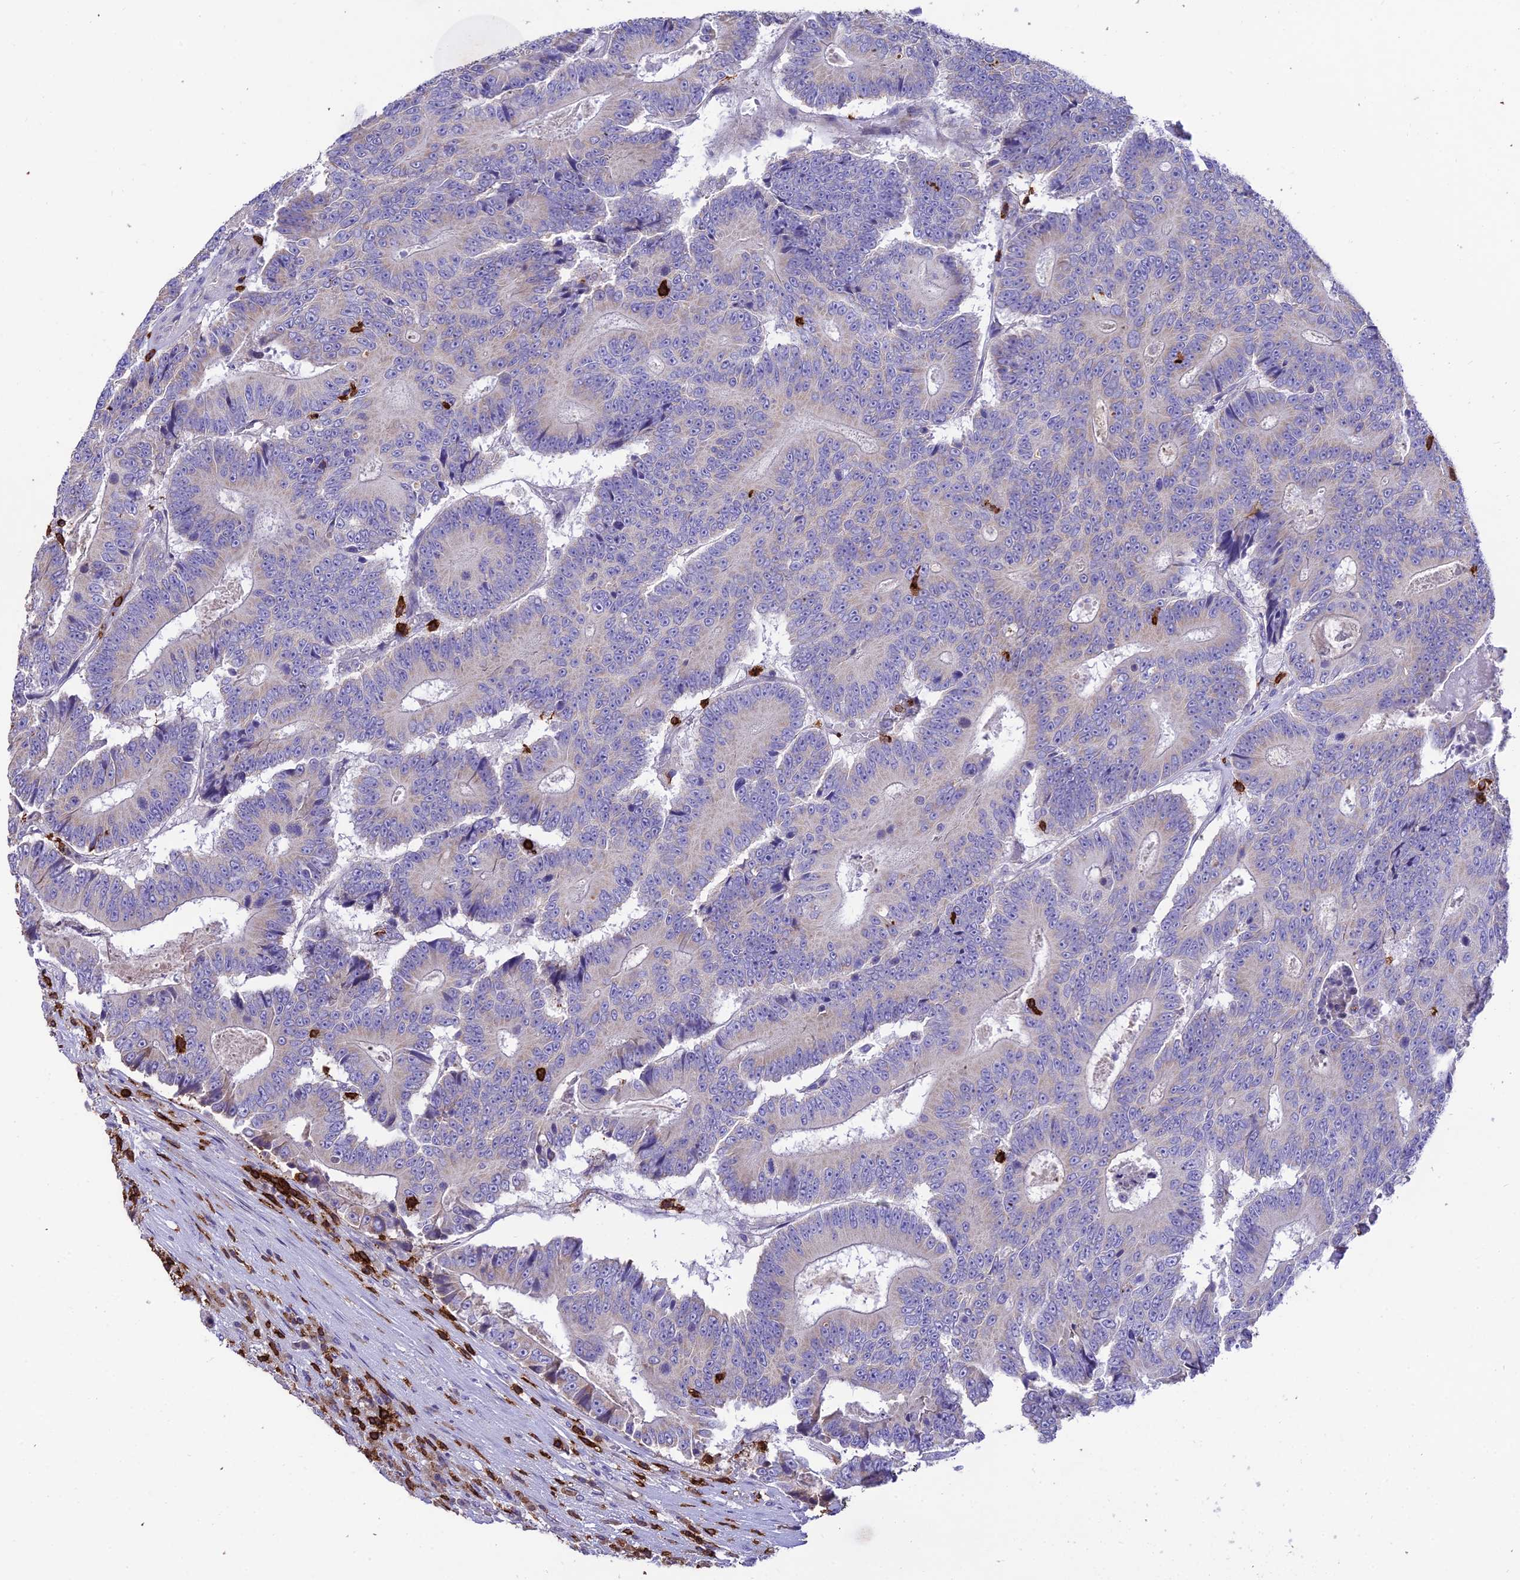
{"staining": {"intensity": "negative", "quantity": "none", "location": "none"}, "tissue": "colorectal cancer", "cell_type": "Tumor cells", "image_type": "cancer", "snomed": [{"axis": "morphology", "description": "Adenocarcinoma, NOS"}, {"axis": "topography", "description": "Colon"}], "caption": "This photomicrograph is of colorectal cancer stained with IHC to label a protein in brown with the nuclei are counter-stained blue. There is no staining in tumor cells. (Stains: DAB (3,3'-diaminobenzidine) immunohistochemistry (IHC) with hematoxylin counter stain, Microscopy: brightfield microscopy at high magnification).", "gene": "PTPRCAP", "patient": {"sex": "male", "age": 83}}